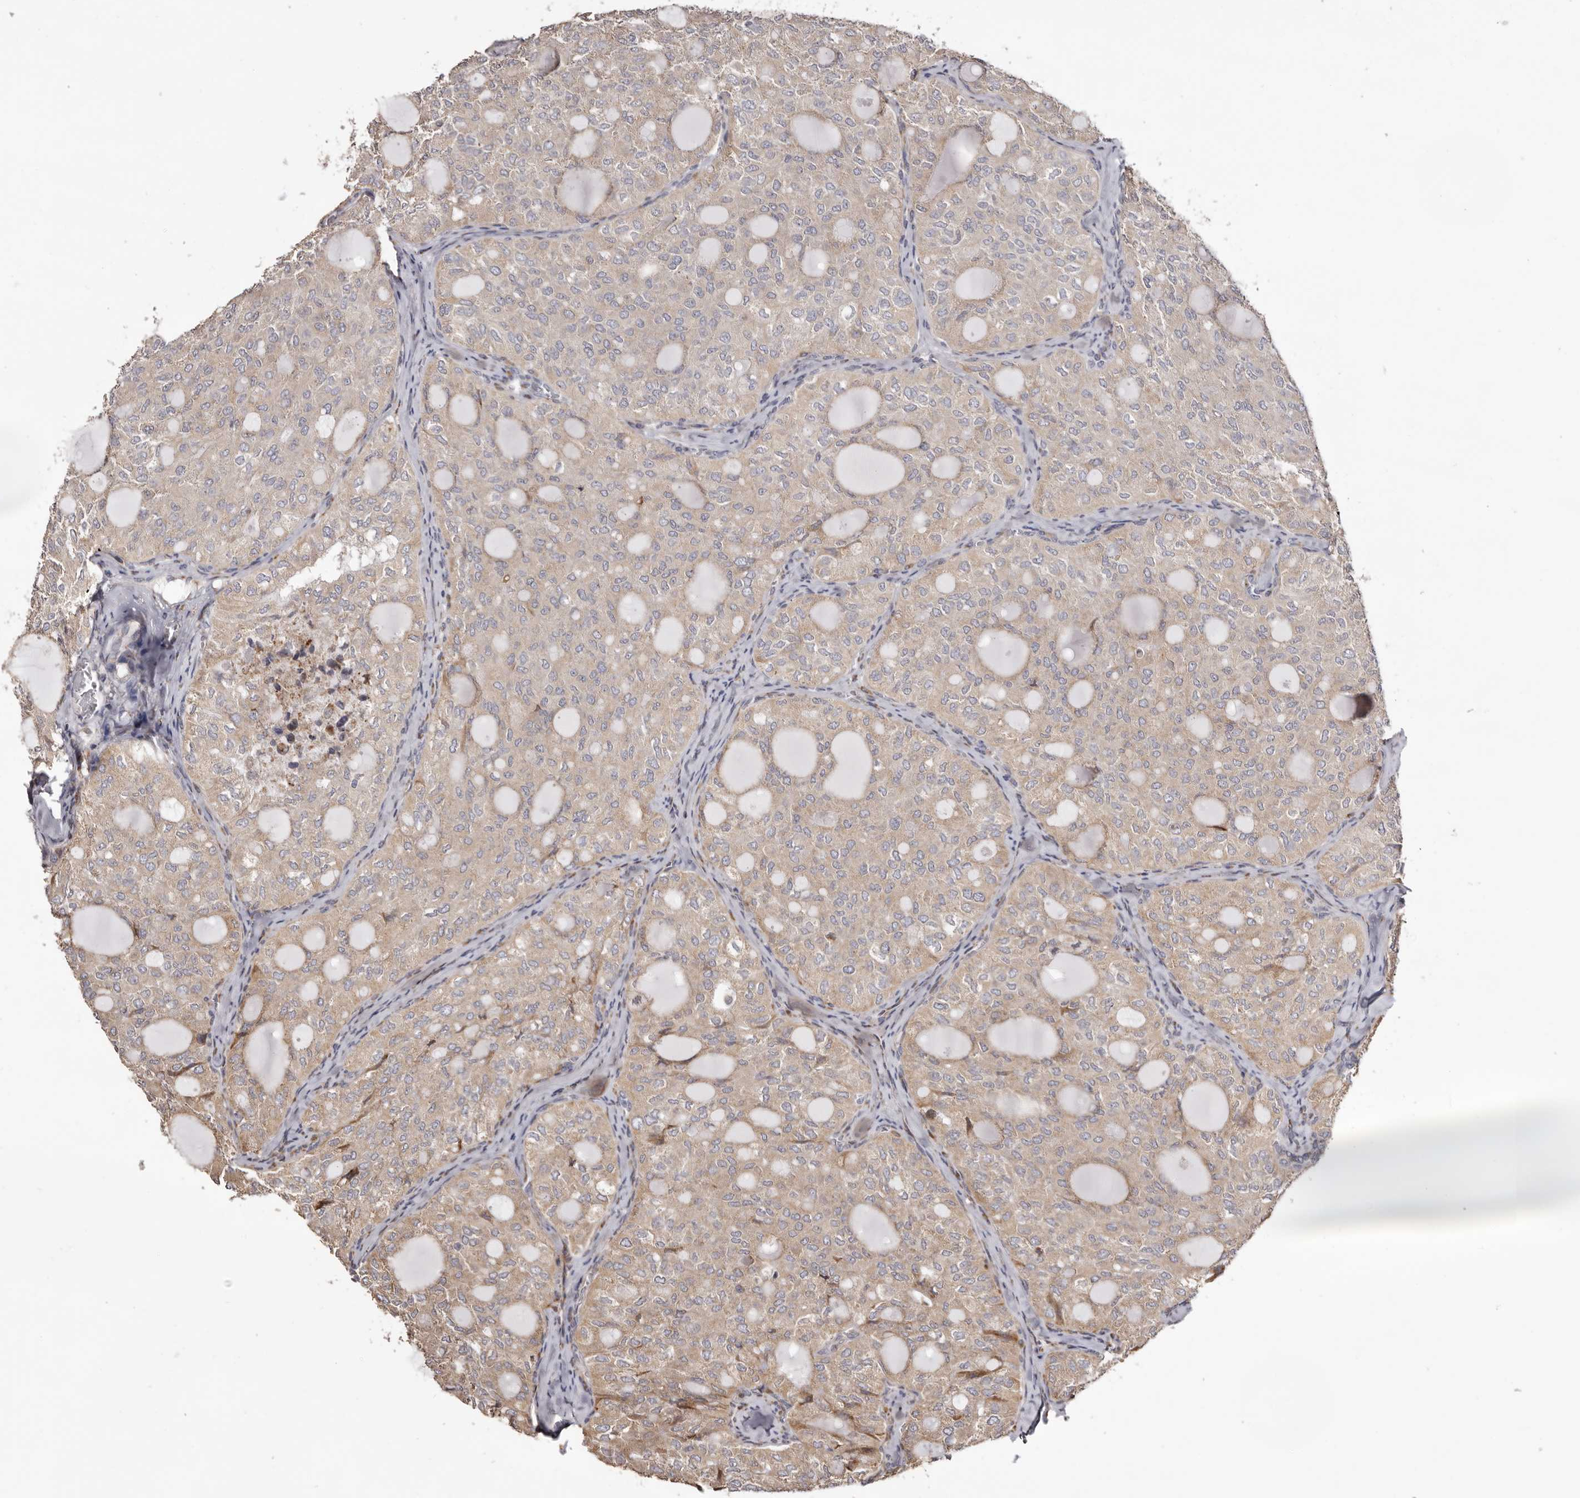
{"staining": {"intensity": "weak", "quantity": ">75%", "location": "cytoplasmic/membranous"}, "tissue": "thyroid cancer", "cell_type": "Tumor cells", "image_type": "cancer", "snomed": [{"axis": "morphology", "description": "Follicular adenoma carcinoma, NOS"}, {"axis": "topography", "description": "Thyroid gland"}], "caption": "The immunohistochemical stain shows weak cytoplasmic/membranous positivity in tumor cells of thyroid cancer (follicular adenoma carcinoma) tissue.", "gene": "PIGX", "patient": {"sex": "male", "age": 75}}